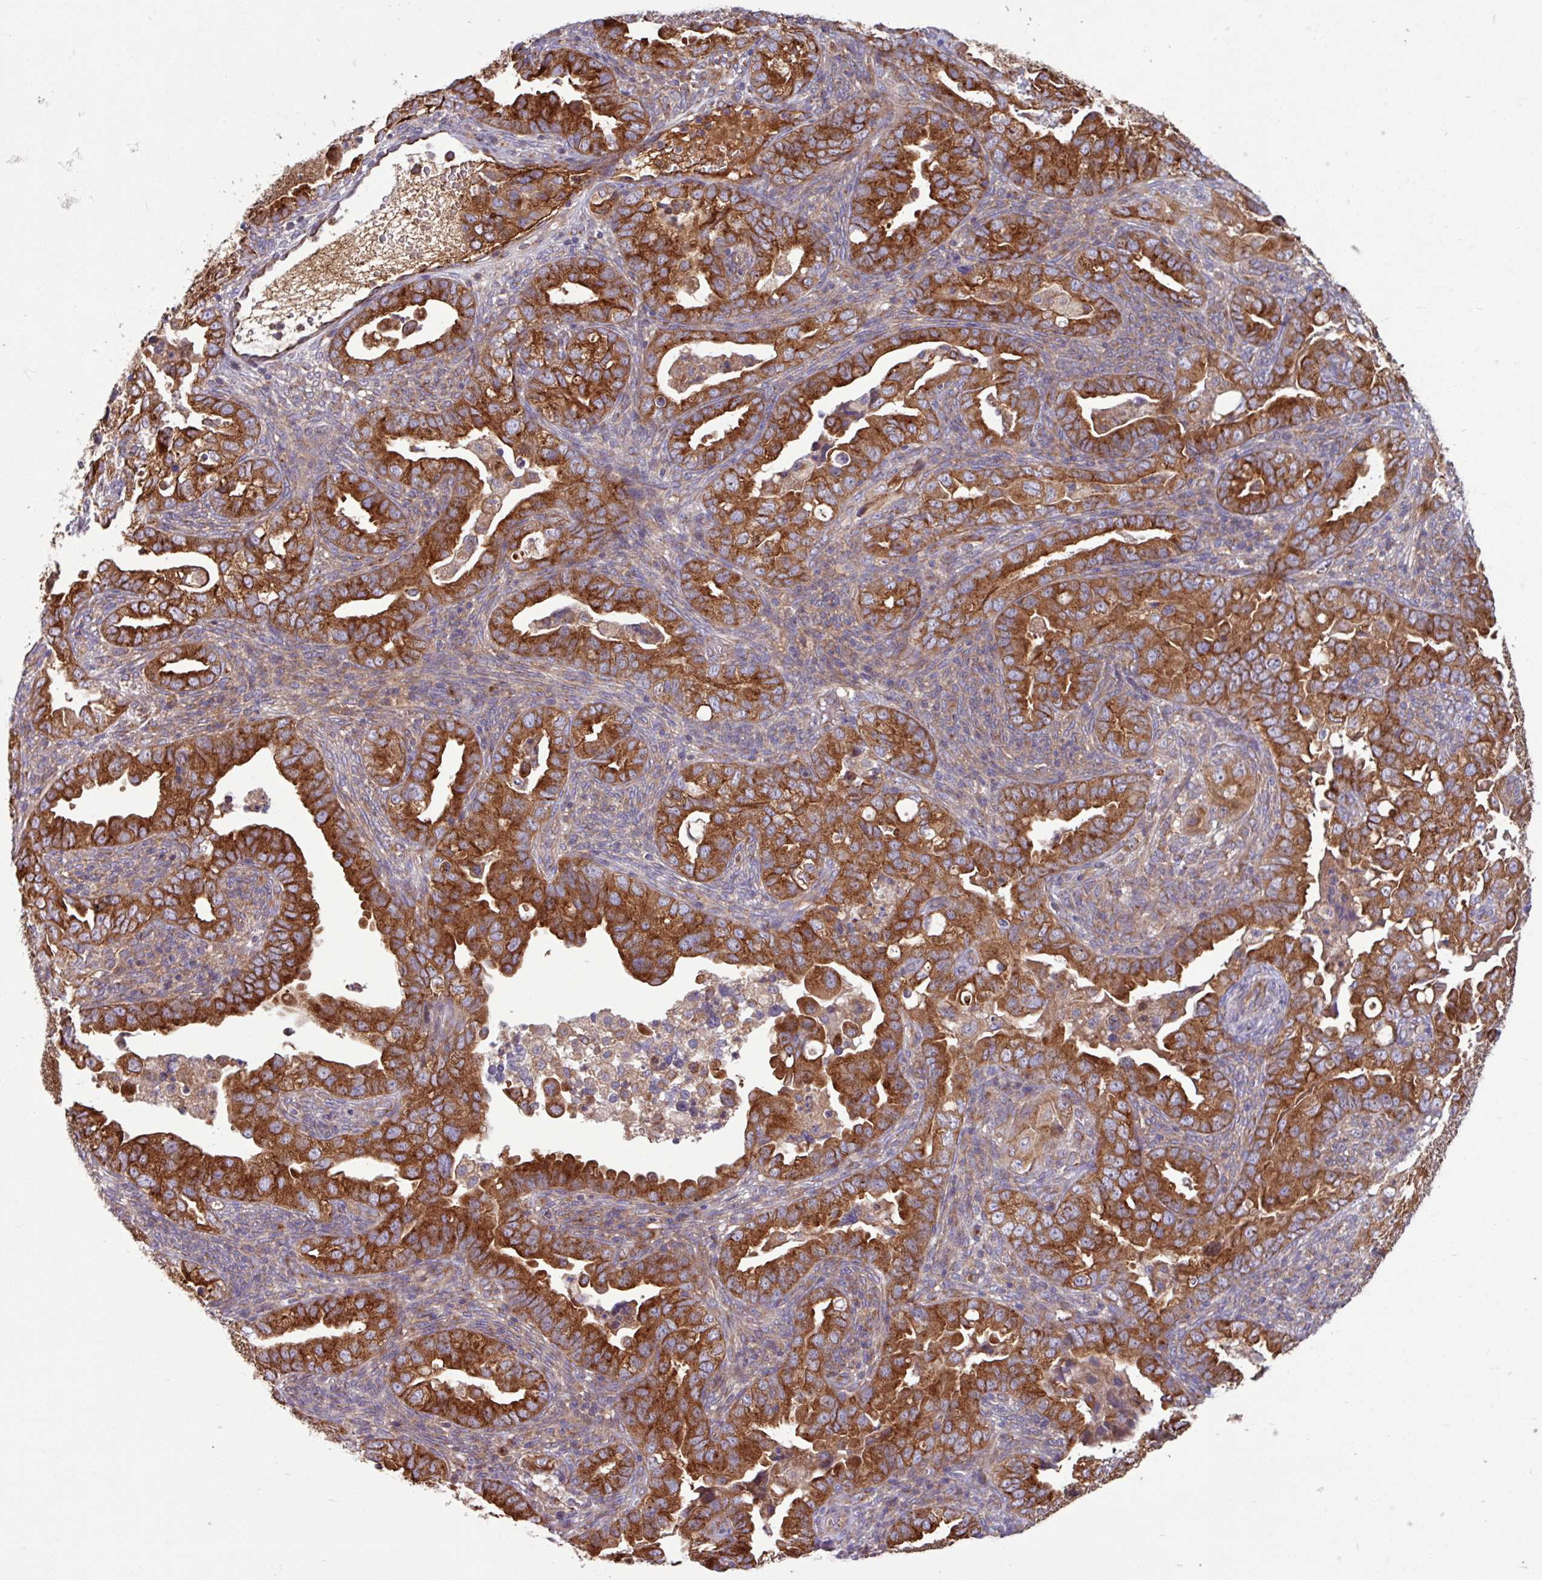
{"staining": {"intensity": "strong", "quantity": ">75%", "location": "cytoplasmic/membranous"}, "tissue": "endometrial cancer", "cell_type": "Tumor cells", "image_type": "cancer", "snomed": [{"axis": "morphology", "description": "Adenocarcinoma, NOS"}, {"axis": "topography", "description": "Endometrium"}], "caption": "Immunohistochemistry of human endometrial cancer (adenocarcinoma) reveals high levels of strong cytoplasmic/membranous positivity in about >75% of tumor cells.", "gene": "LSM12", "patient": {"sex": "female", "age": 57}}